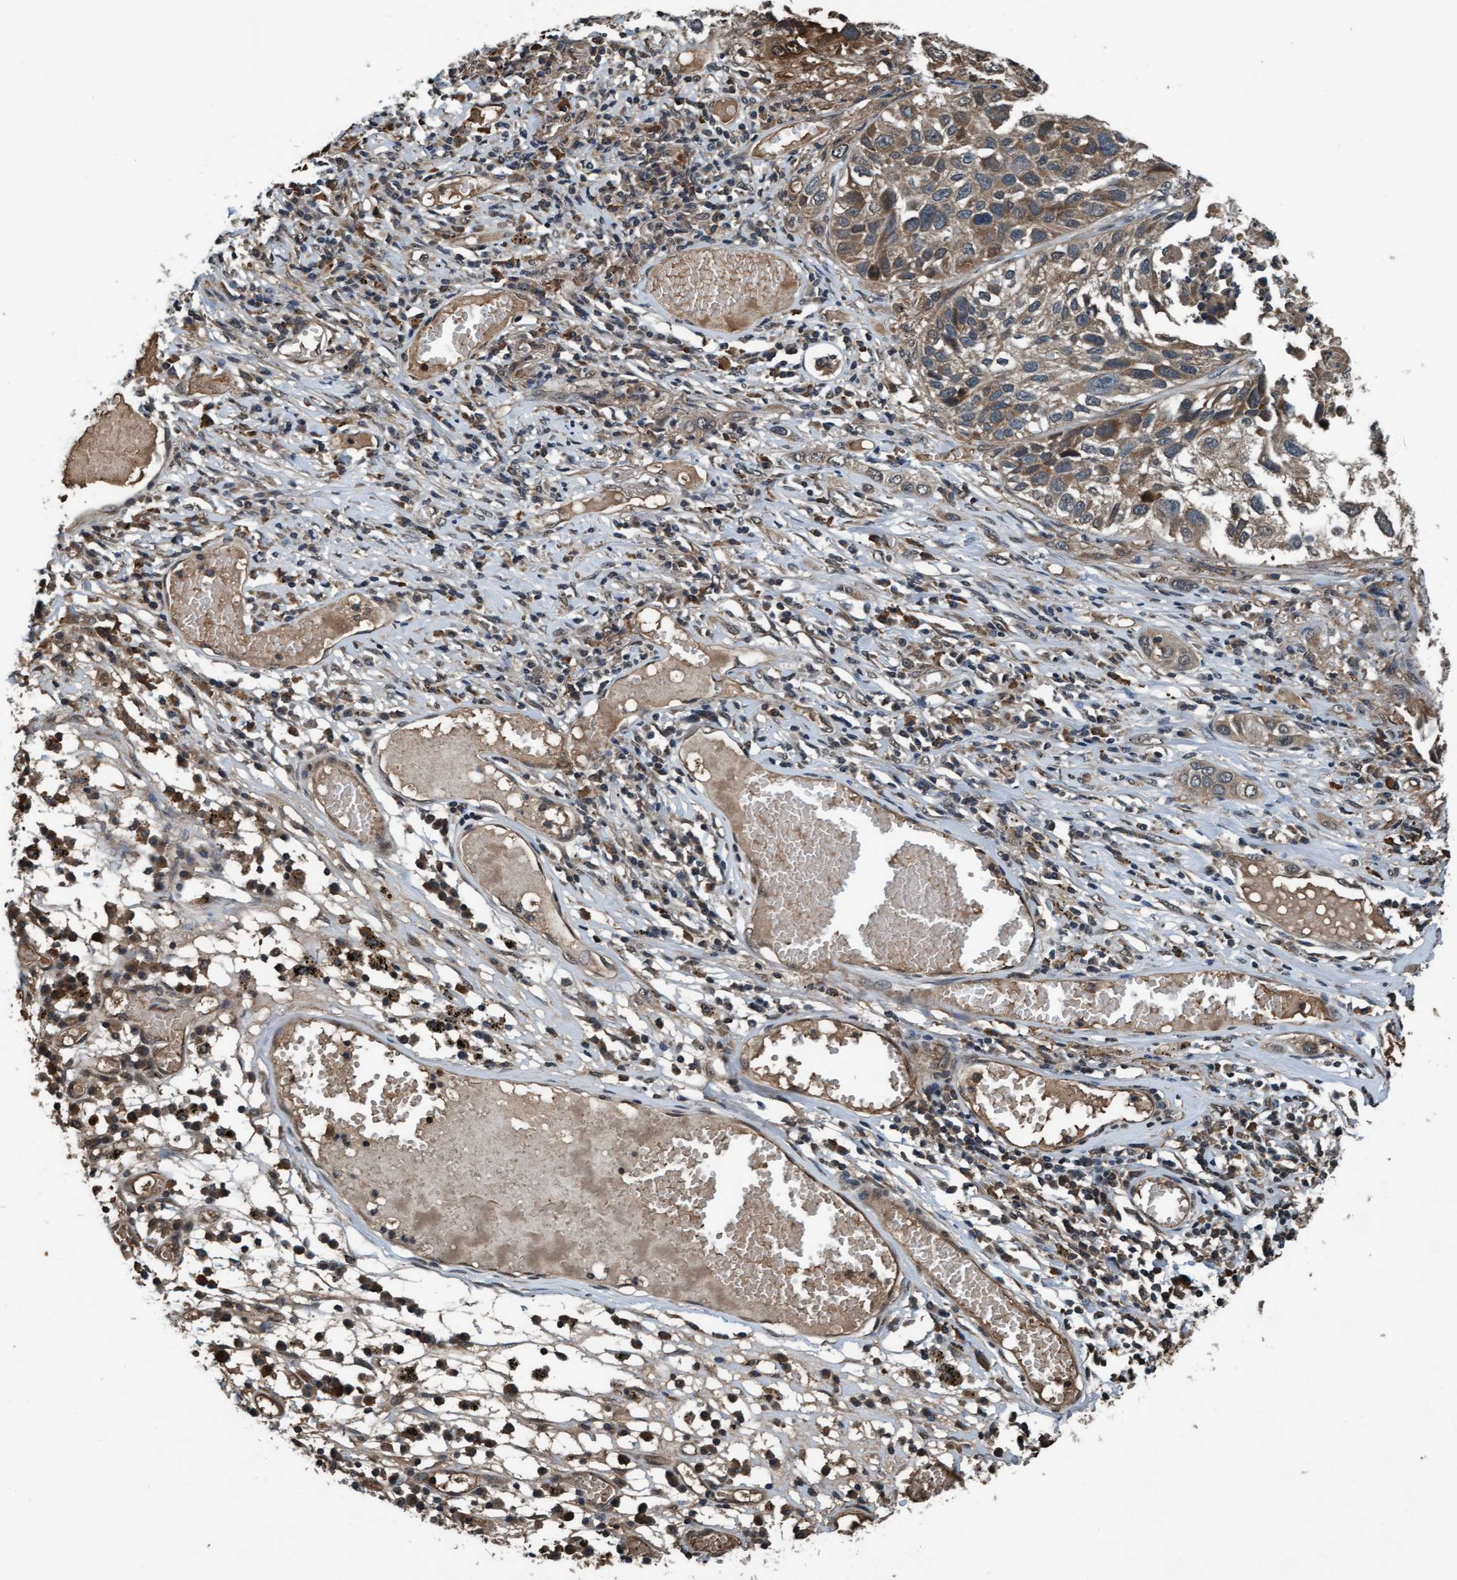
{"staining": {"intensity": "moderate", "quantity": ">75%", "location": "cytoplasmic/membranous,nuclear"}, "tissue": "lung cancer", "cell_type": "Tumor cells", "image_type": "cancer", "snomed": [{"axis": "morphology", "description": "Squamous cell carcinoma, NOS"}, {"axis": "topography", "description": "Lung"}], "caption": "Human lung cancer (squamous cell carcinoma) stained with a brown dye shows moderate cytoplasmic/membranous and nuclear positive positivity in approximately >75% of tumor cells.", "gene": "WASF1", "patient": {"sex": "male", "age": 71}}